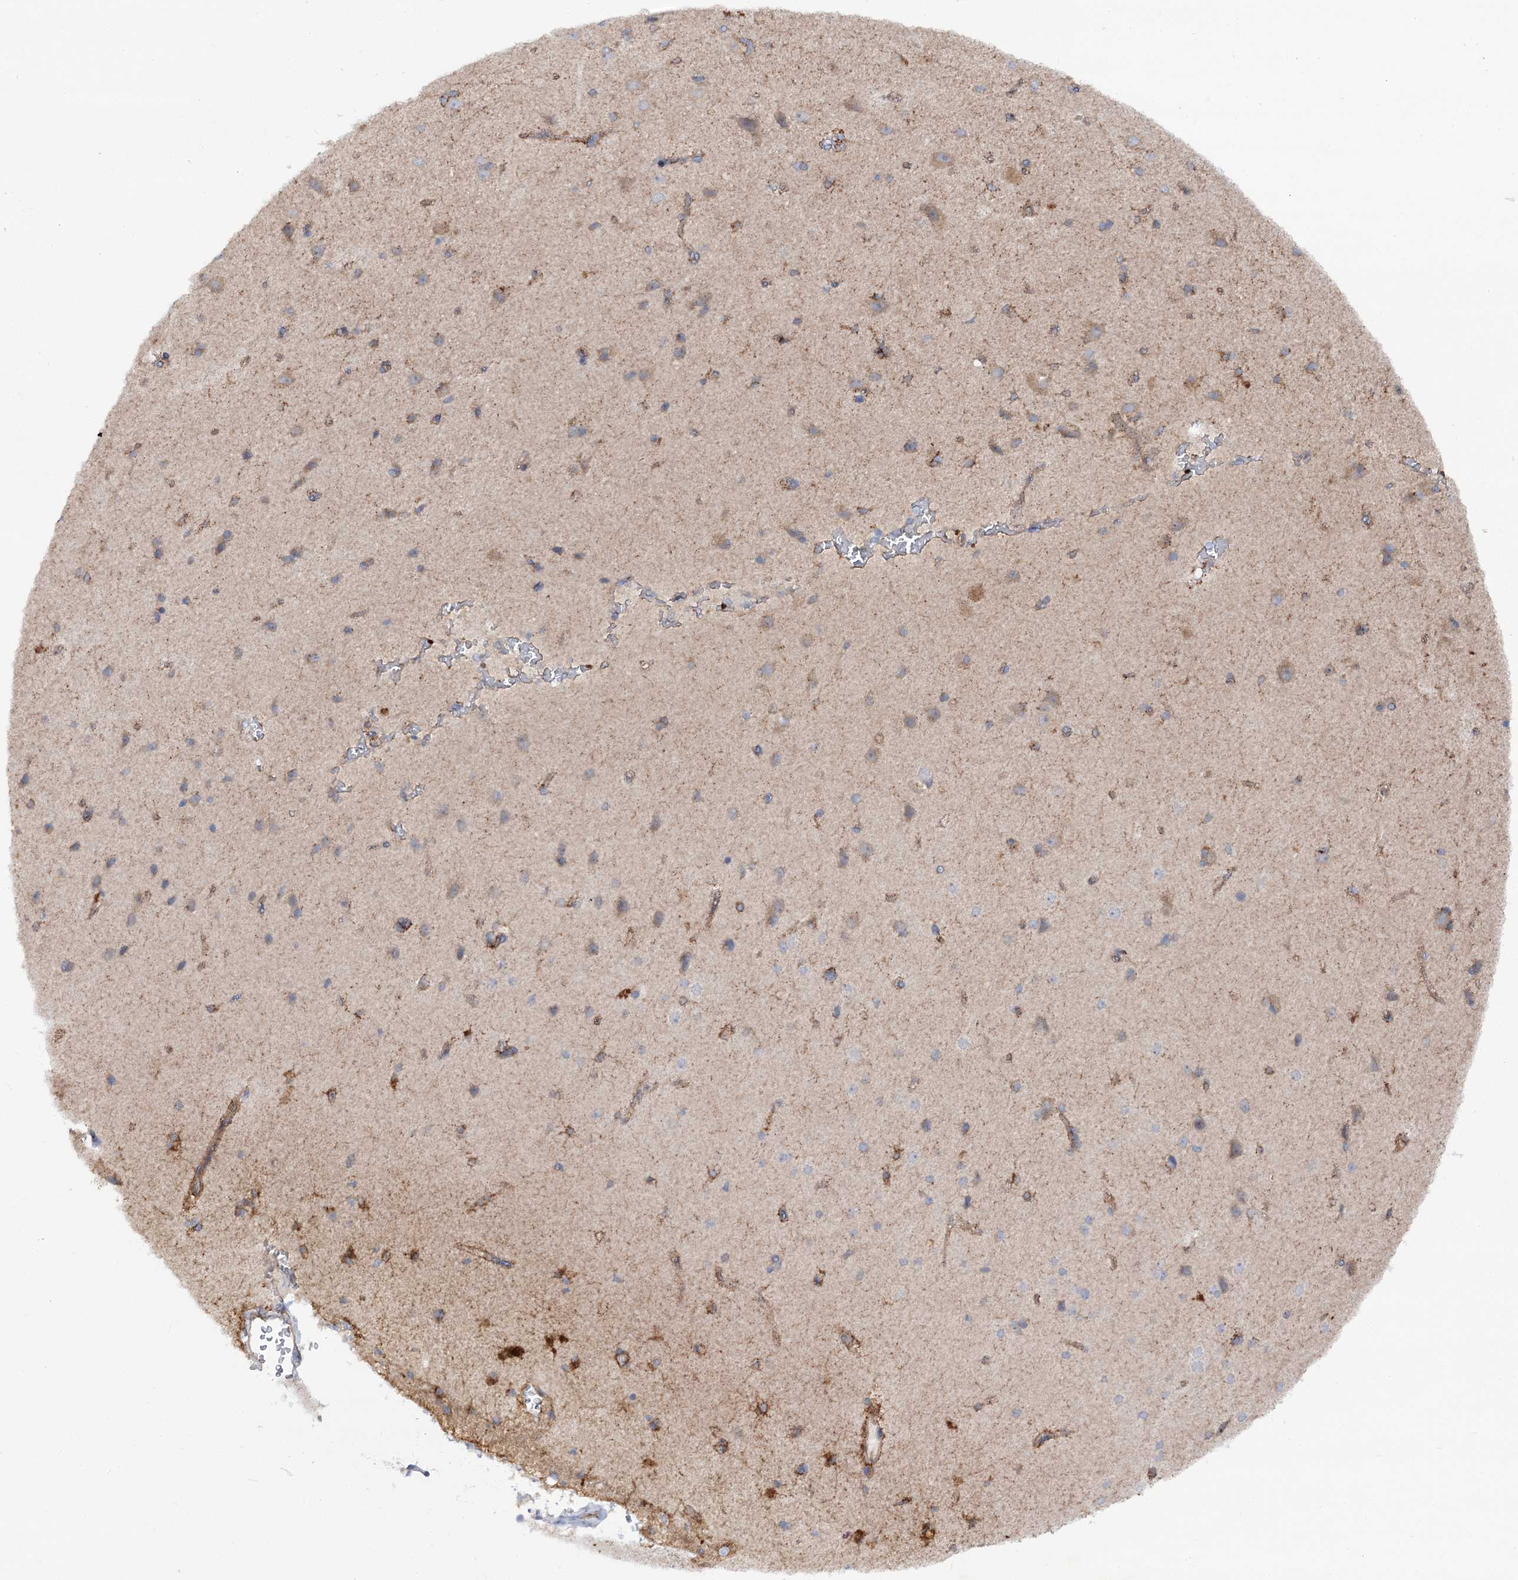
{"staining": {"intensity": "moderate", "quantity": ">75%", "location": "cytoplasmic/membranous"}, "tissue": "cerebral cortex", "cell_type": "Endothelial cells", "image_type": "normal", "snomed": [{"axis": "morphology", "description": "Normal tissue, NOS"}, {"axis": "topography", "description": "Cerebral cortex"}], "caption": "Immunohistochemistry (IHC) of benign human cerebral cortex demonstrates medium levels of moderate cytoplasmic/membranous positivity in approximately >75% of endothelial cells.", "gene": "KIAA0825", "patient": {"sex": "male", "age": 62}}